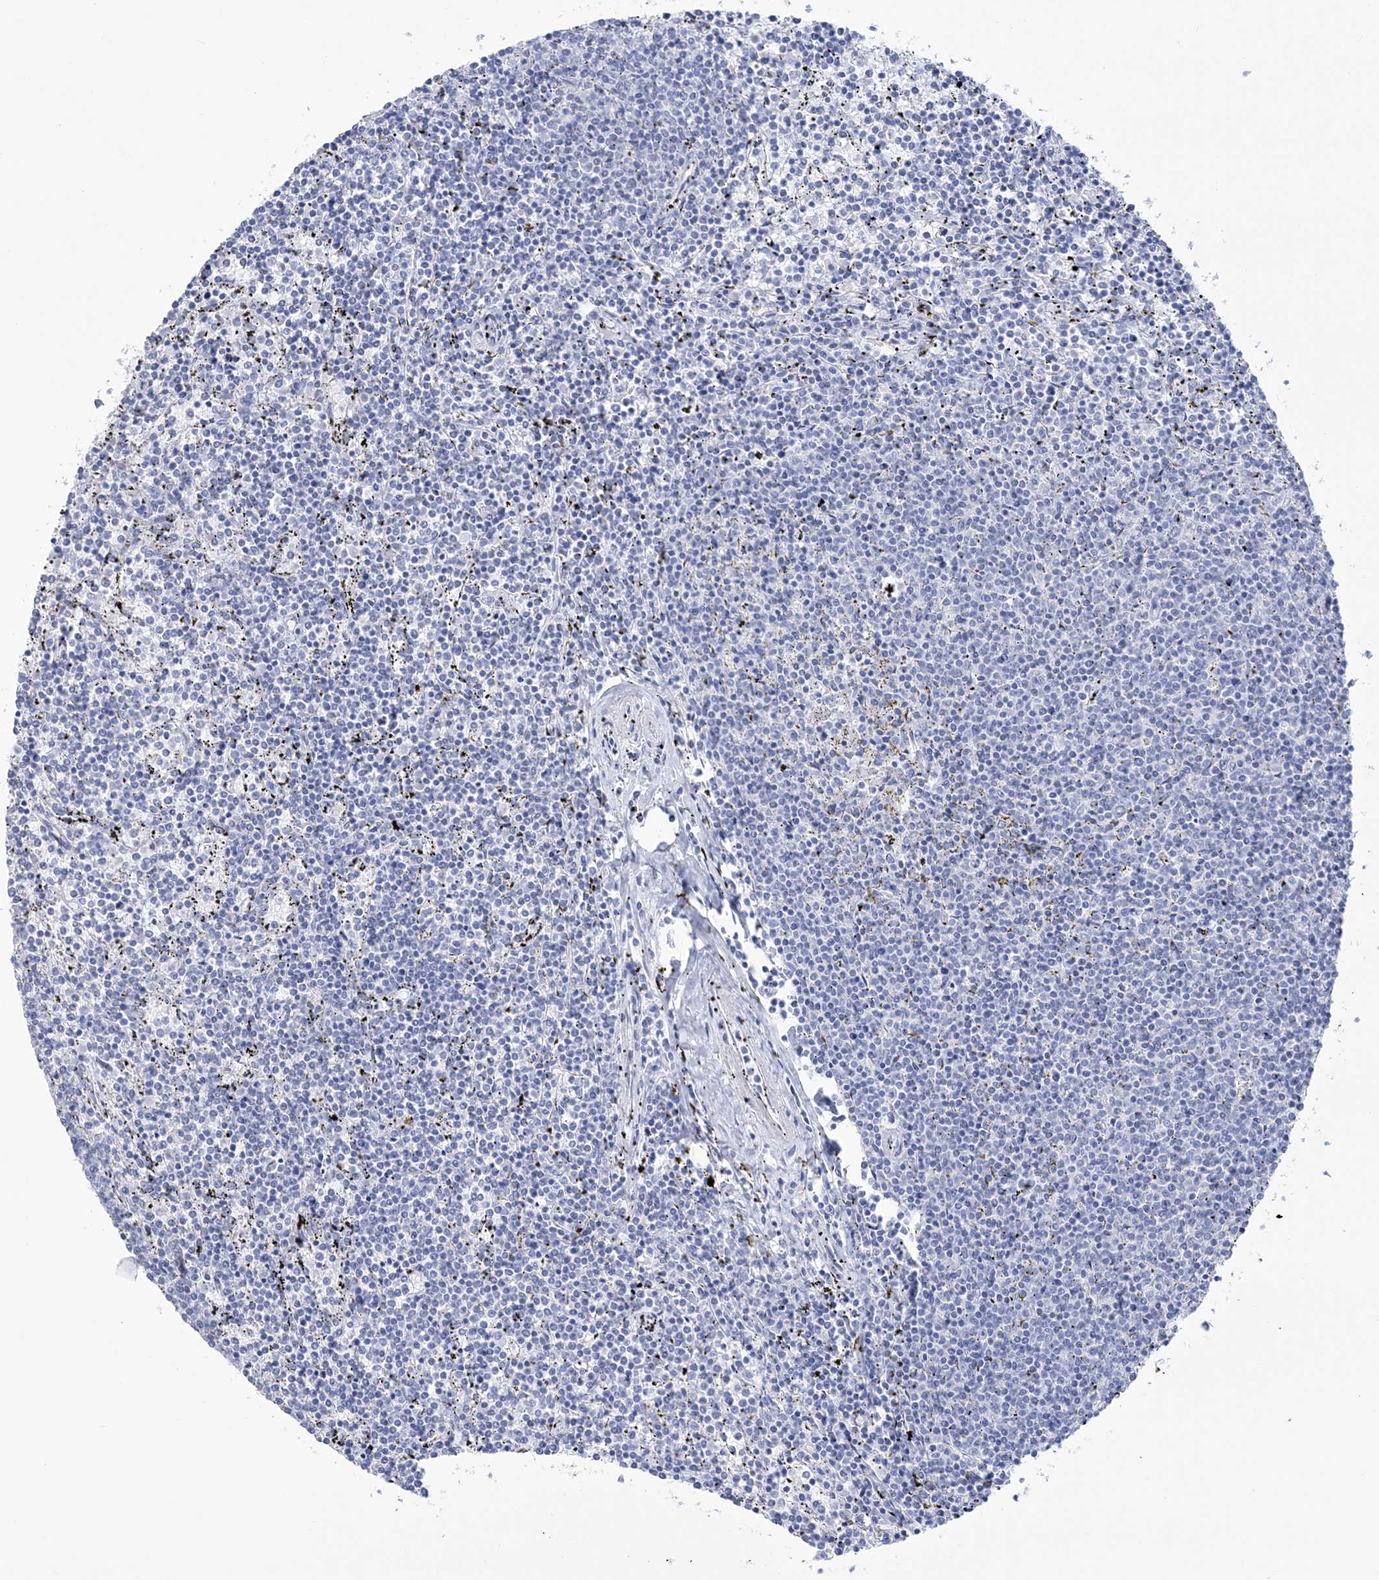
{"staining": {"intensity": "negative", "quantity": "none", "location": "none"}, "tissue": "lymphoma", "cell_type": "Tumor cells", "image_type": "cancer", "snomed": [{"axis": "morphology", "description": "Malignant lymphoma, non-Hodgkin's type, Low grade"}, {"axis": "topography", "description": "Spleen"}], "caption": "Immunohistochemistry micrograph of human malignant lymphoma, non-Hodgkin's type (low-grade) stained for a protein (brown), which demonstrates no positivity in tumor cells.", "gene": "RBP2", "patient": {"sex": "female", "age": 50}}